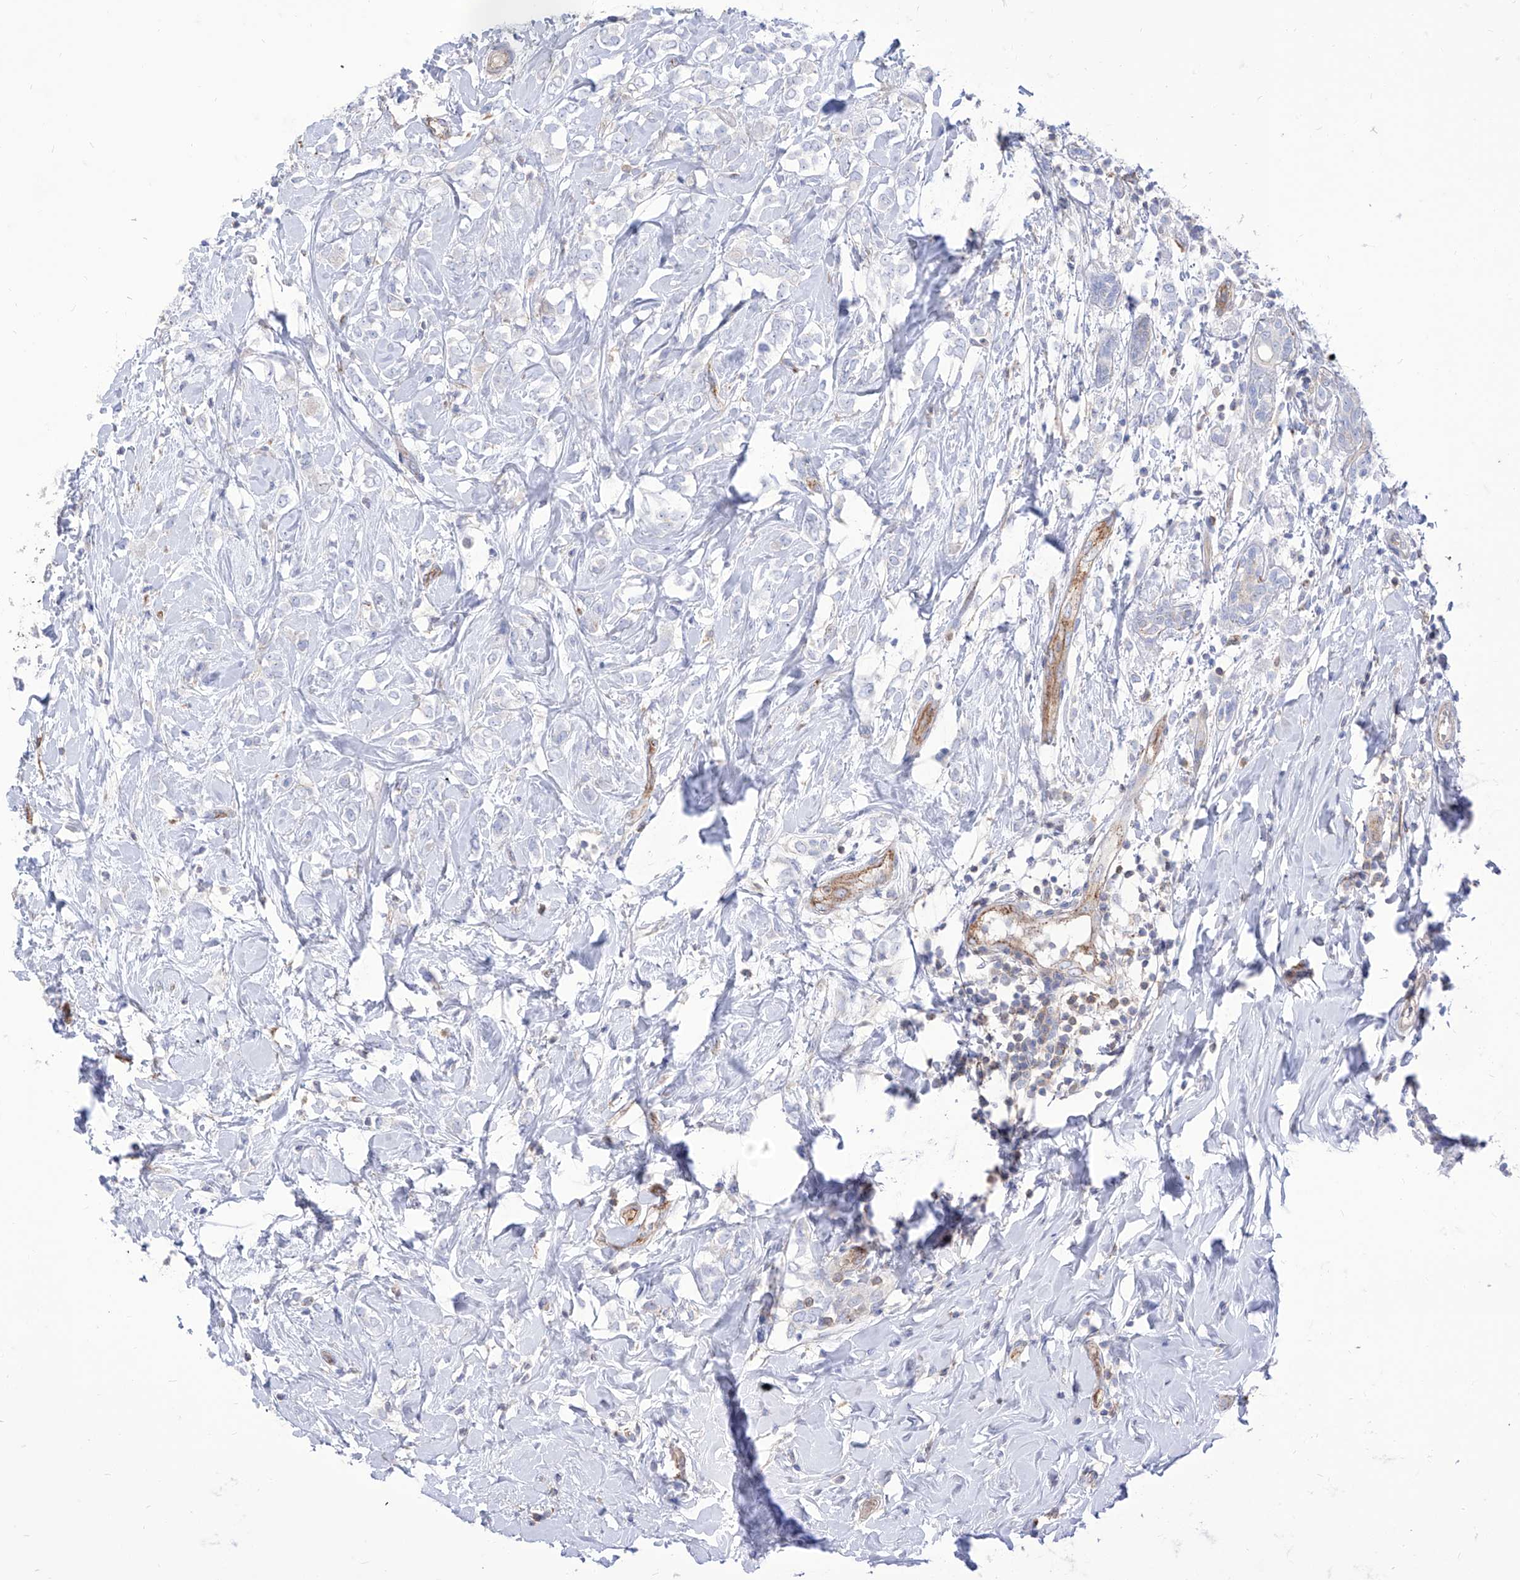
{"staining": {"intensity": "negative", "quantity": "none", "location": "none"}, "tissue": "breast cancer", "cell_type": "Tumor cells", "image_type": "cancer", "snomed": [{"axis": "morphology", "description": "Normal tissue, NOS"}, {"axis": "morphology", "description": "Lobular carcinoma"}, {"axis": "topography", "description": "Breast"}], "caption": "Immunohistochemical staining of breast lobular carcinoma demonstrates no significant staining in tumor cells. (Stains: DAB (3,3'-diaminobenzidine) immunohistochemistry (IHC) with hematoxylin counter stain, Microscopy: brightfield microscopy at high magnification).", "gene": "C1orf74", "patient": {"sex": "female", "age": 47}}